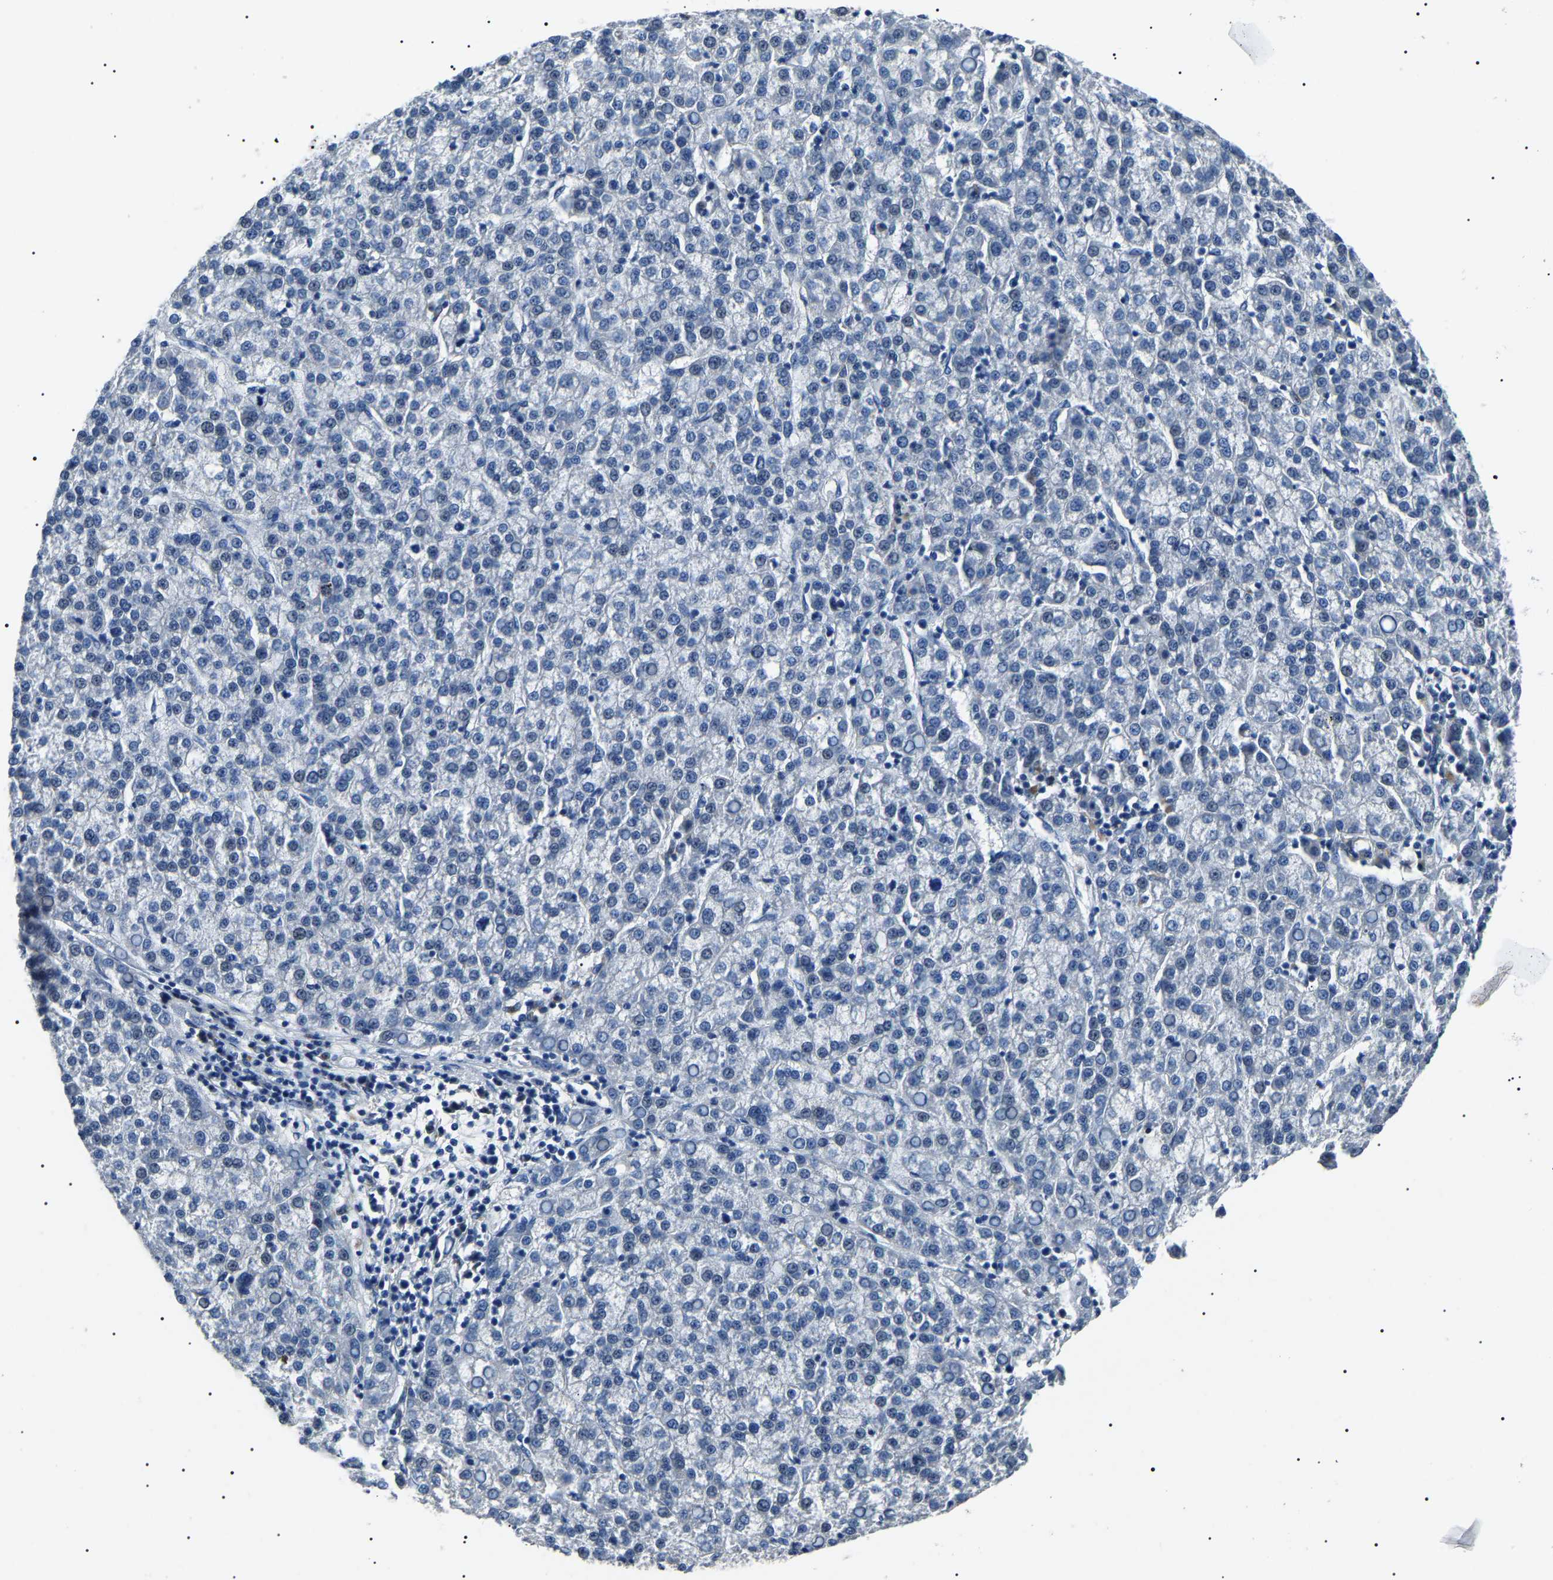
{"staining": {"intensity": "negative", "quantity": "none", "location": "none"}, "tissue": "liver cancer", "cell_type": "Tumor cells", "image_type": "cancer", "snomed": [{"axis": "morphology", "description": "Carcinoma, Hepatocellular, NOS"}, {"axis": "topography", "description": "Liver"}], "caption": "This is an immunohistochemistry (IHC) micrograph of human liver cancer (hepatocellular carcinoma). There is no expression in tumor cells.", "gene": "KLK15", "patient": {"sex": "female", "age": 58}}